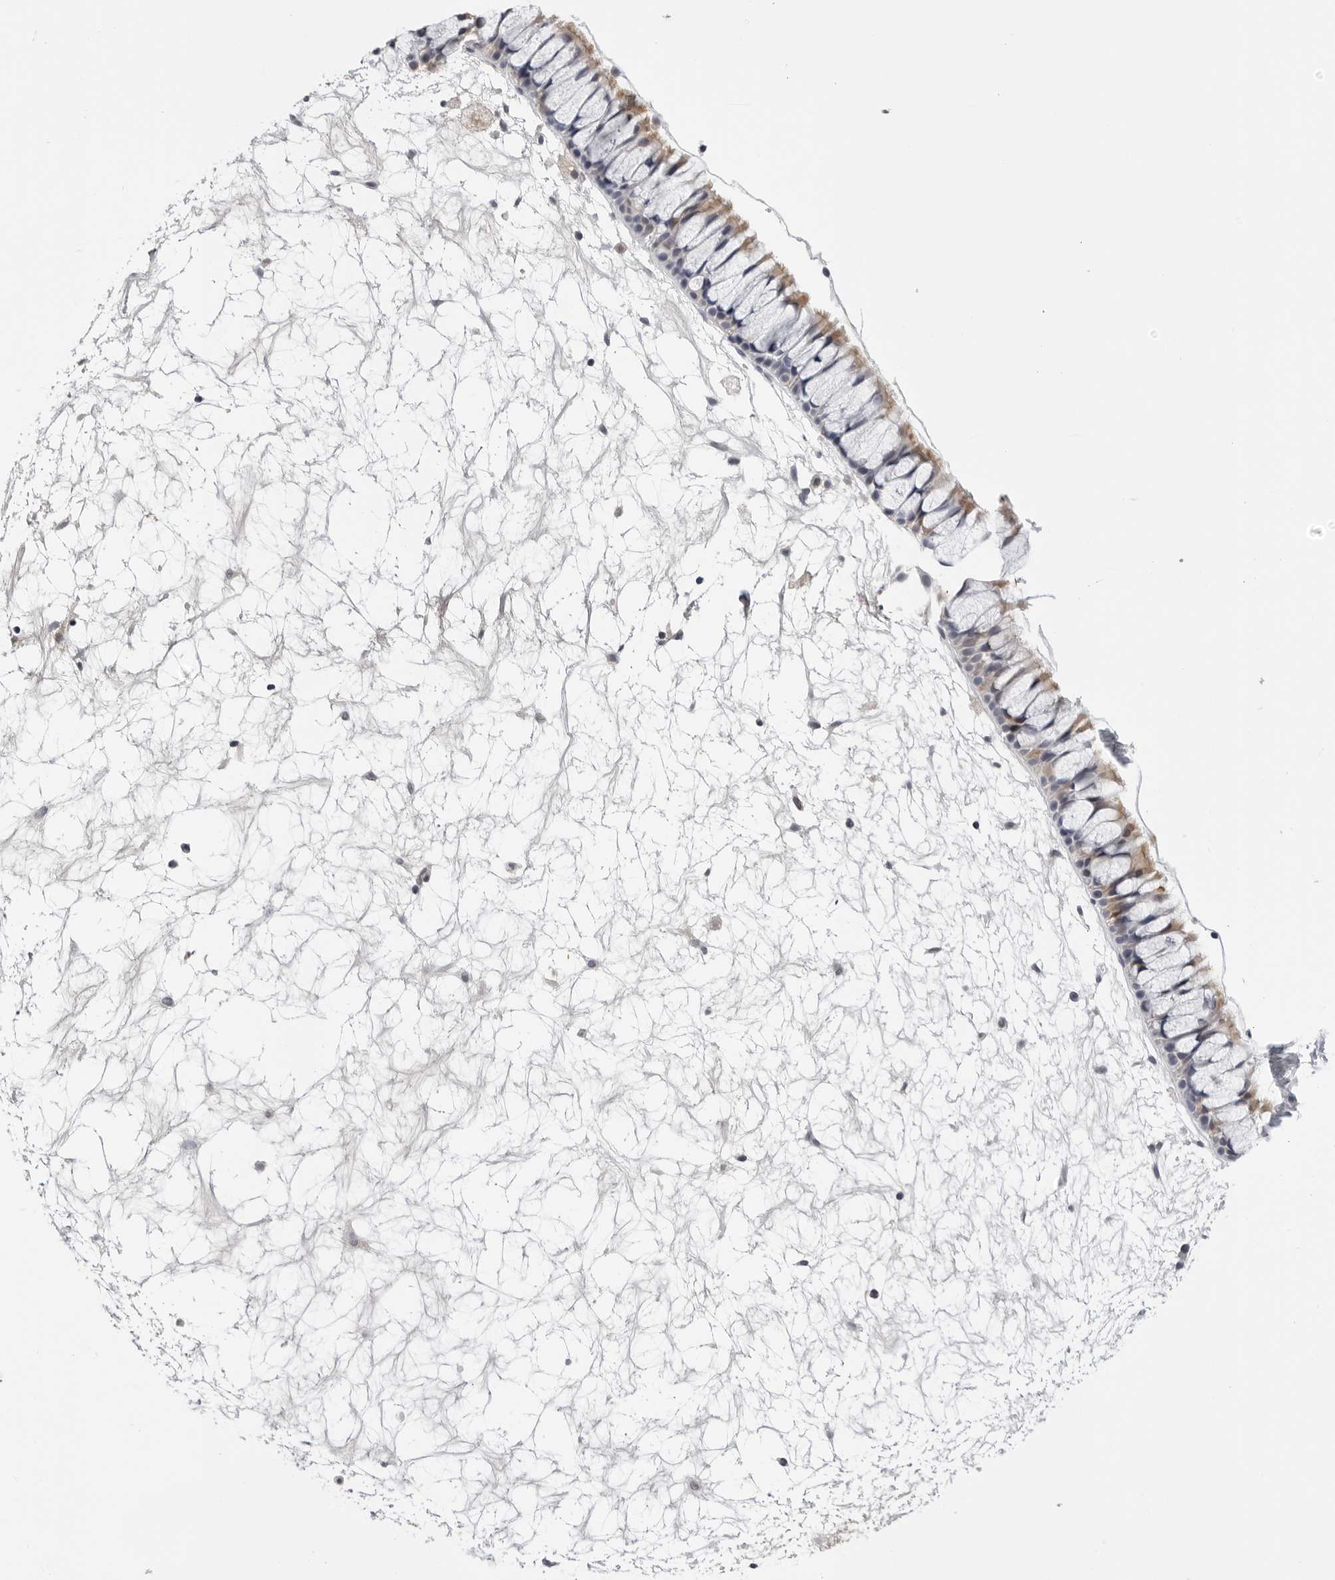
{"staining": {"intensity": "weak", "quantity": "25%-75%", "location": "cytoplasmic/membranous"}, "tissue": "nasopharynx", "cell_type": "Respiratory epithelial cells", "image_type": "normal", "snomed": [{"axis": "morphology", "description": "Normal tissue, NOS"}, {"axis": "topography", "description": "Nasopharynx"}], "caption": "Respiratory epithelial cells show low levels of weak cytoplasmic/membranous expression in approximately 25%-75% of cells in normal nasopharynx.", "gene": "CDK20", "patient": {"sex": "male", "age": 64}}